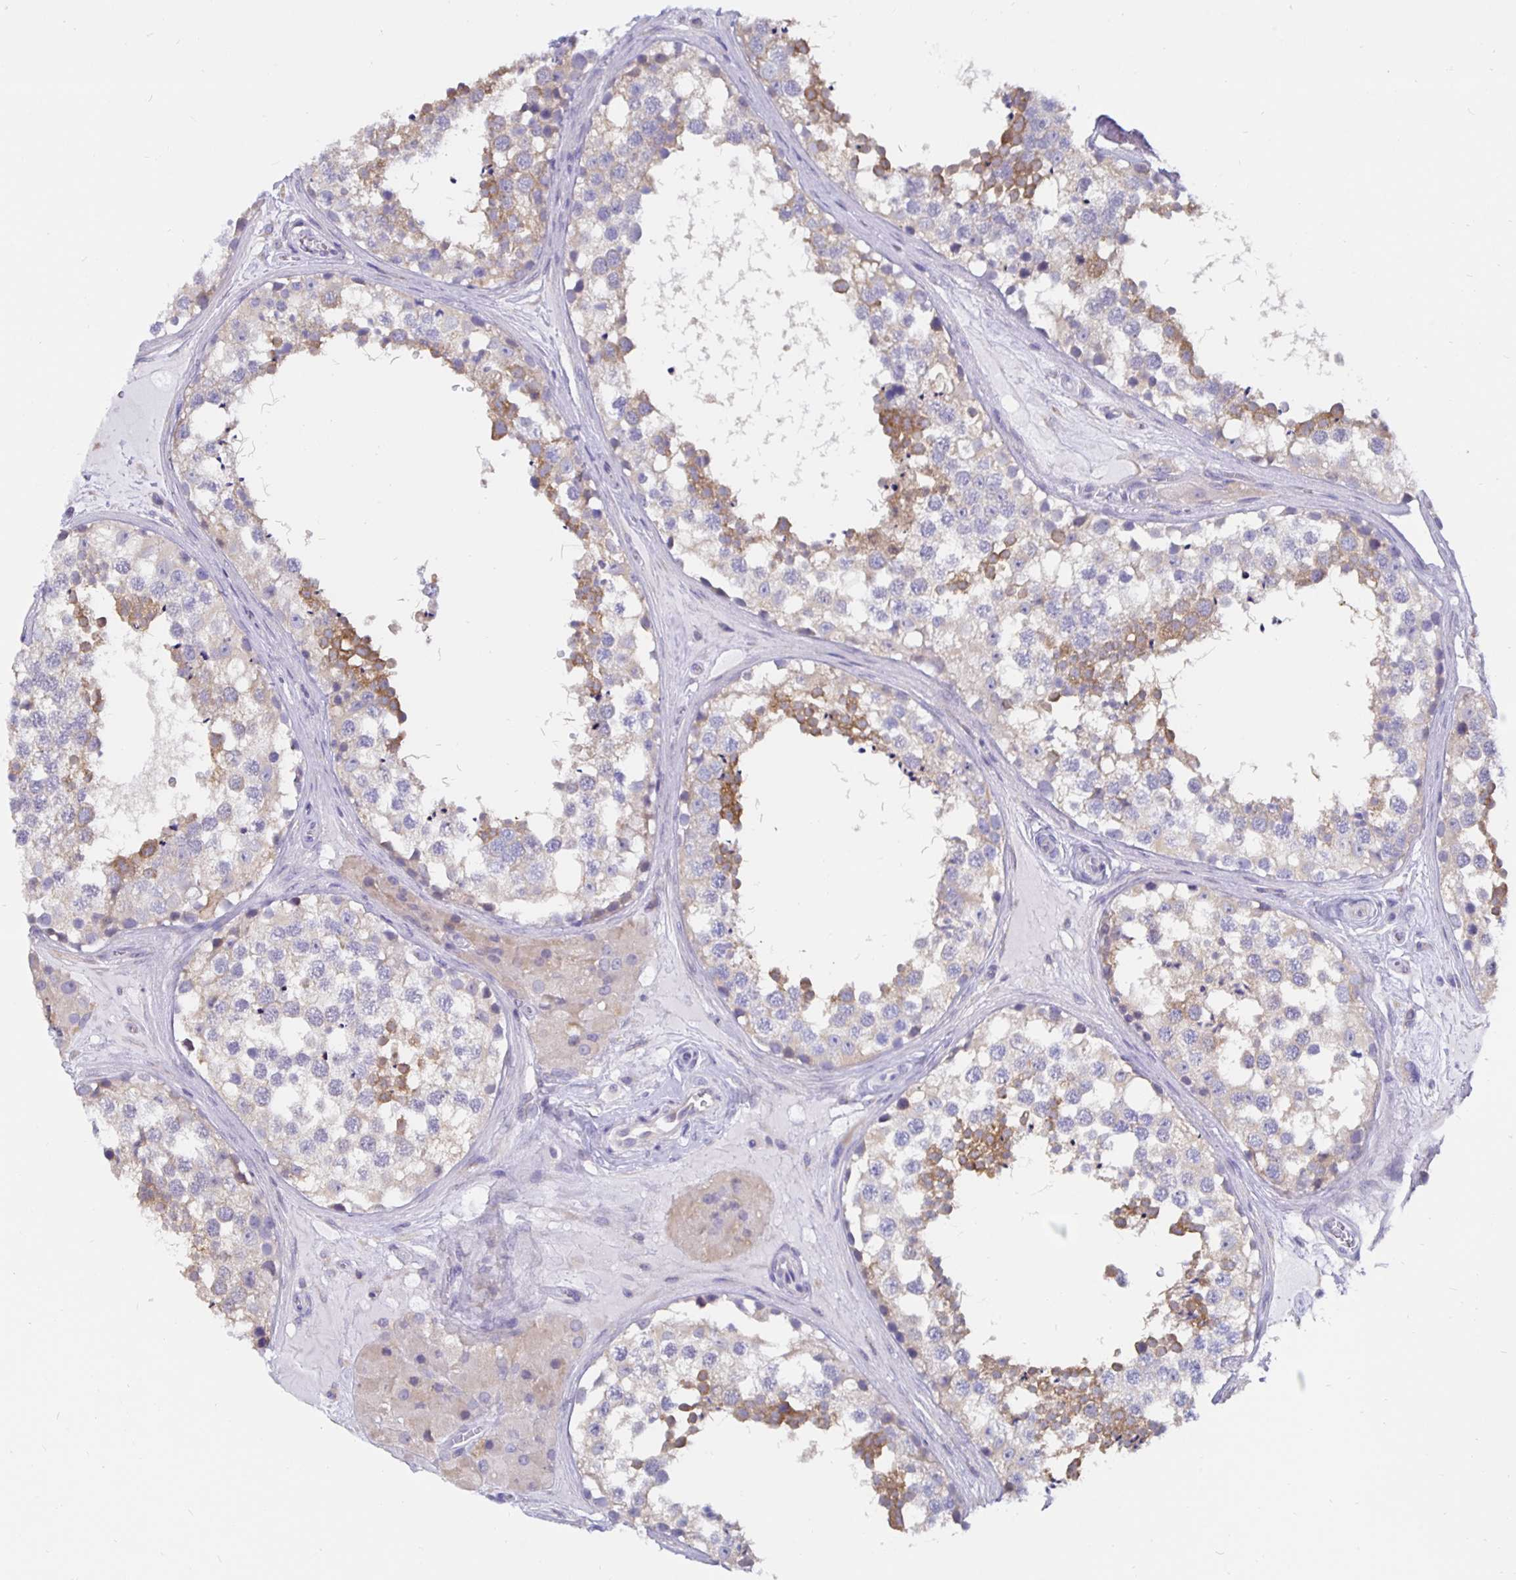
{"staining": {"intensity": "moderate", "quantity": "25%-75%", "location": "cytoplasmic/membranous"}, "tissue": "testis", "cell_type": "Cells in seminiferous ducts", "image_type": "normal", "snomed": [{"axis": "morphology", "description": "Normal tissue, NOS"}, {"axis": "morphology", "description": "Seminoma, NOS"}, {"axis": "topography", "description": "Testis"}], "caption": "Immunohistochemical staining of benign testis displays 25%-75% levels of moderate cytoplasmic/membranous protein expression in about 25%-75% of cells in seminiferous ducts.", "gene": "DNAI2", "patient": {"sex": "male", "age": 65}}